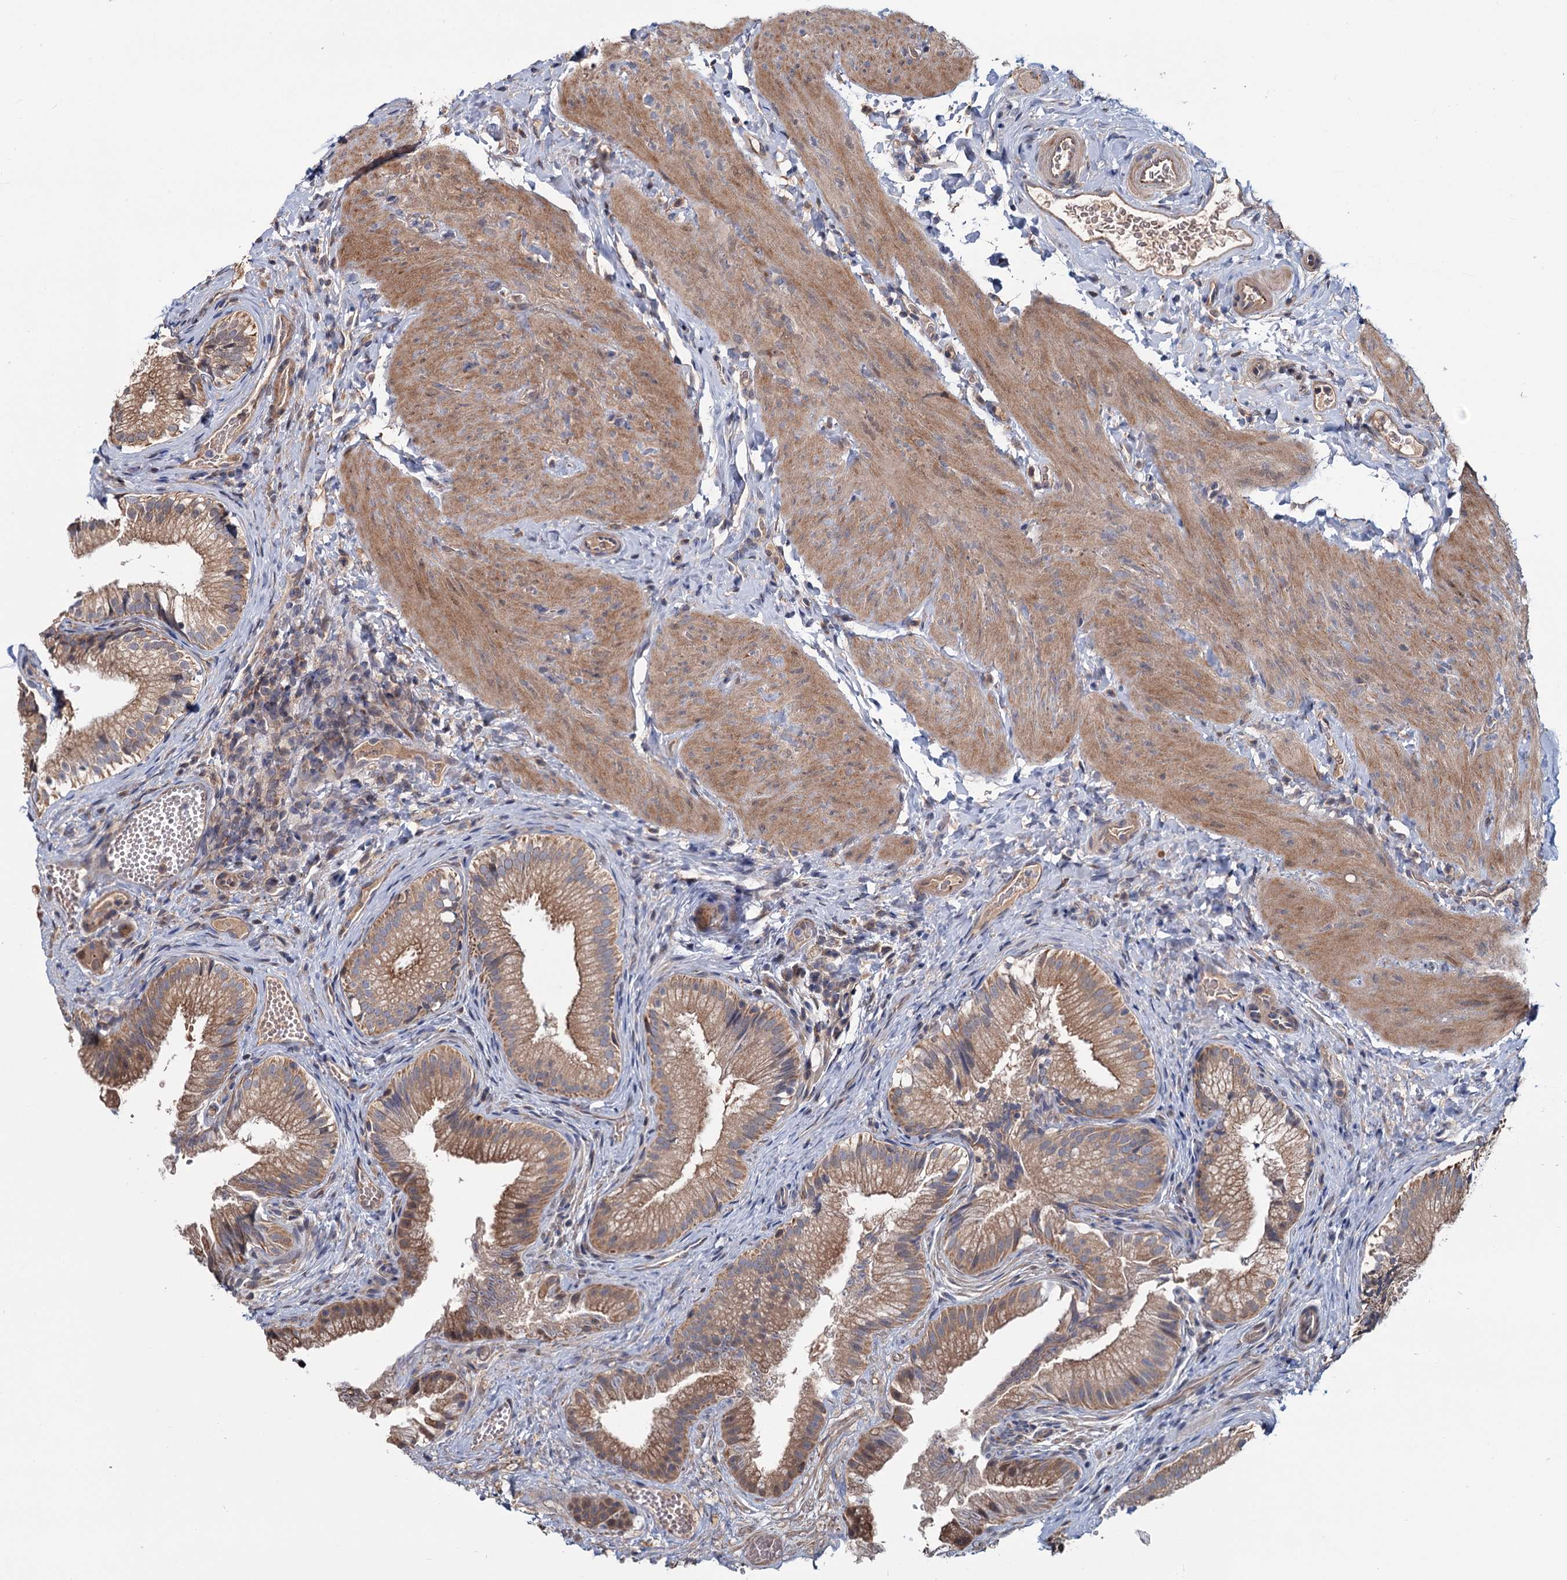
{"staining": {"intensity": "moderate", "quantity": ">75%", "location": "cytoplasmic/membranous"}, "tissue": "gallbladder", "cell_type": "Glandular cells", "image_type": "normal", "snomed": [{"axis": "morphology", "description": "Normal tissue, NOS"}, {"axis": "topography", "description": "Gallbladder"}], "caption": "DAB (3,3'-diaminobenzidine) immunohistochemical staining of unremarkable human gallbladder demonstrates moderate cytoplasmic/membranous protein expression in about >75% of glandular cells.", "gene": "MTRR", "patient": {"sex": "female", "age": 30}}